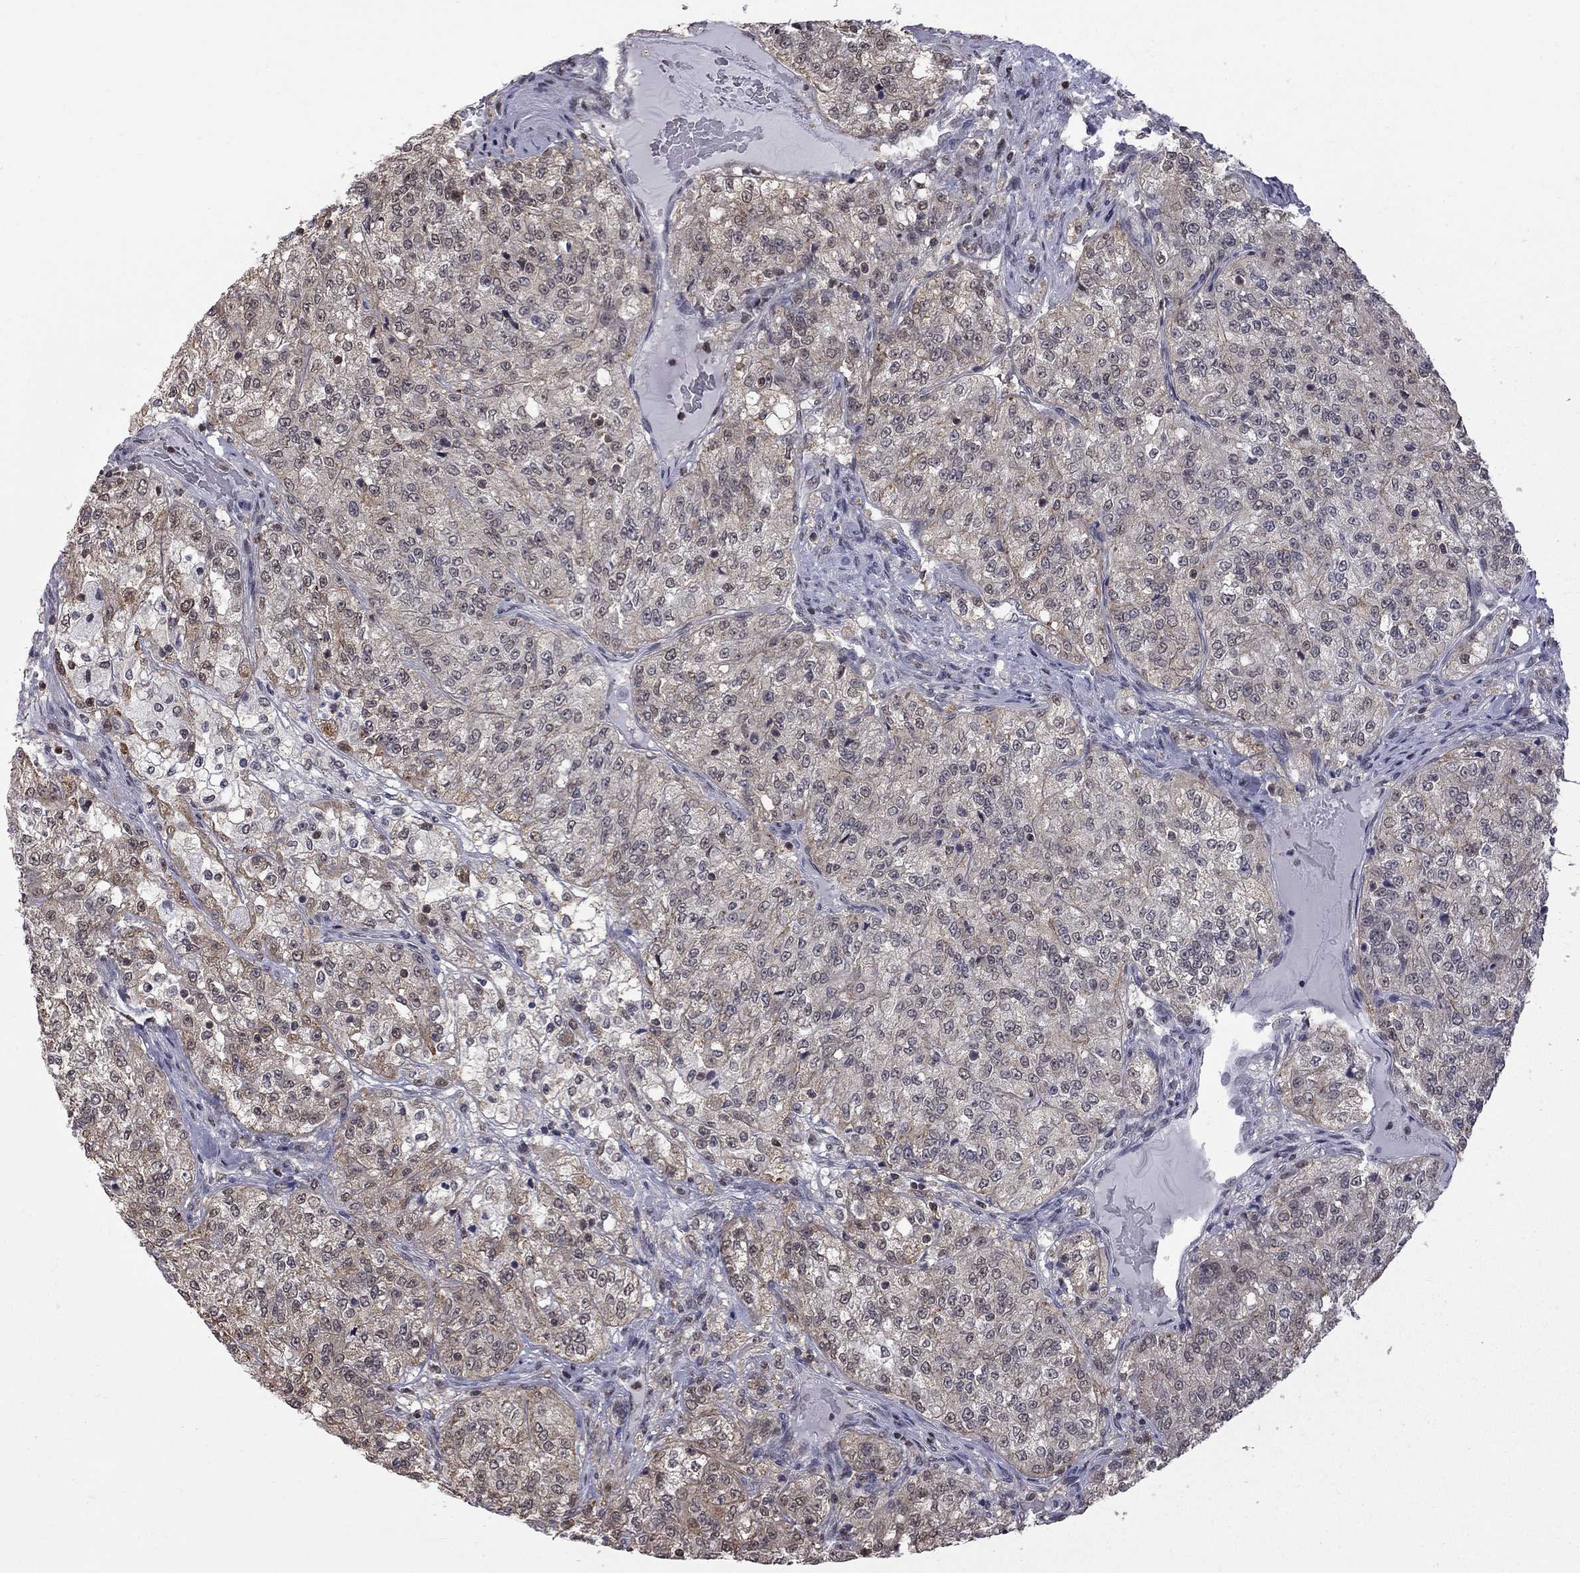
{"staining": {"intensity": "negative", "quantity": "none", "location": "none"}, "tissue": "renal cancer", "cell_type": "Tumor cells", "image_type": "cancer", "snomed": [{"axis": "morphology", "description": "Adenocarcinoma, NOS"}, {"axis": "topography", "description": "Kidney"}], "caption": "Immunohistochemical staining of adenocarcinoma (renal) exhibits no significant staining in tumor cells. Brightfield microscopy of immunohistochemistry (IHC) stained with DAB (brown) and hematoxylin (blue), captured at high magnification.", "gene": "RFWD3", "patient": {"sex": "female", "age": 63}}